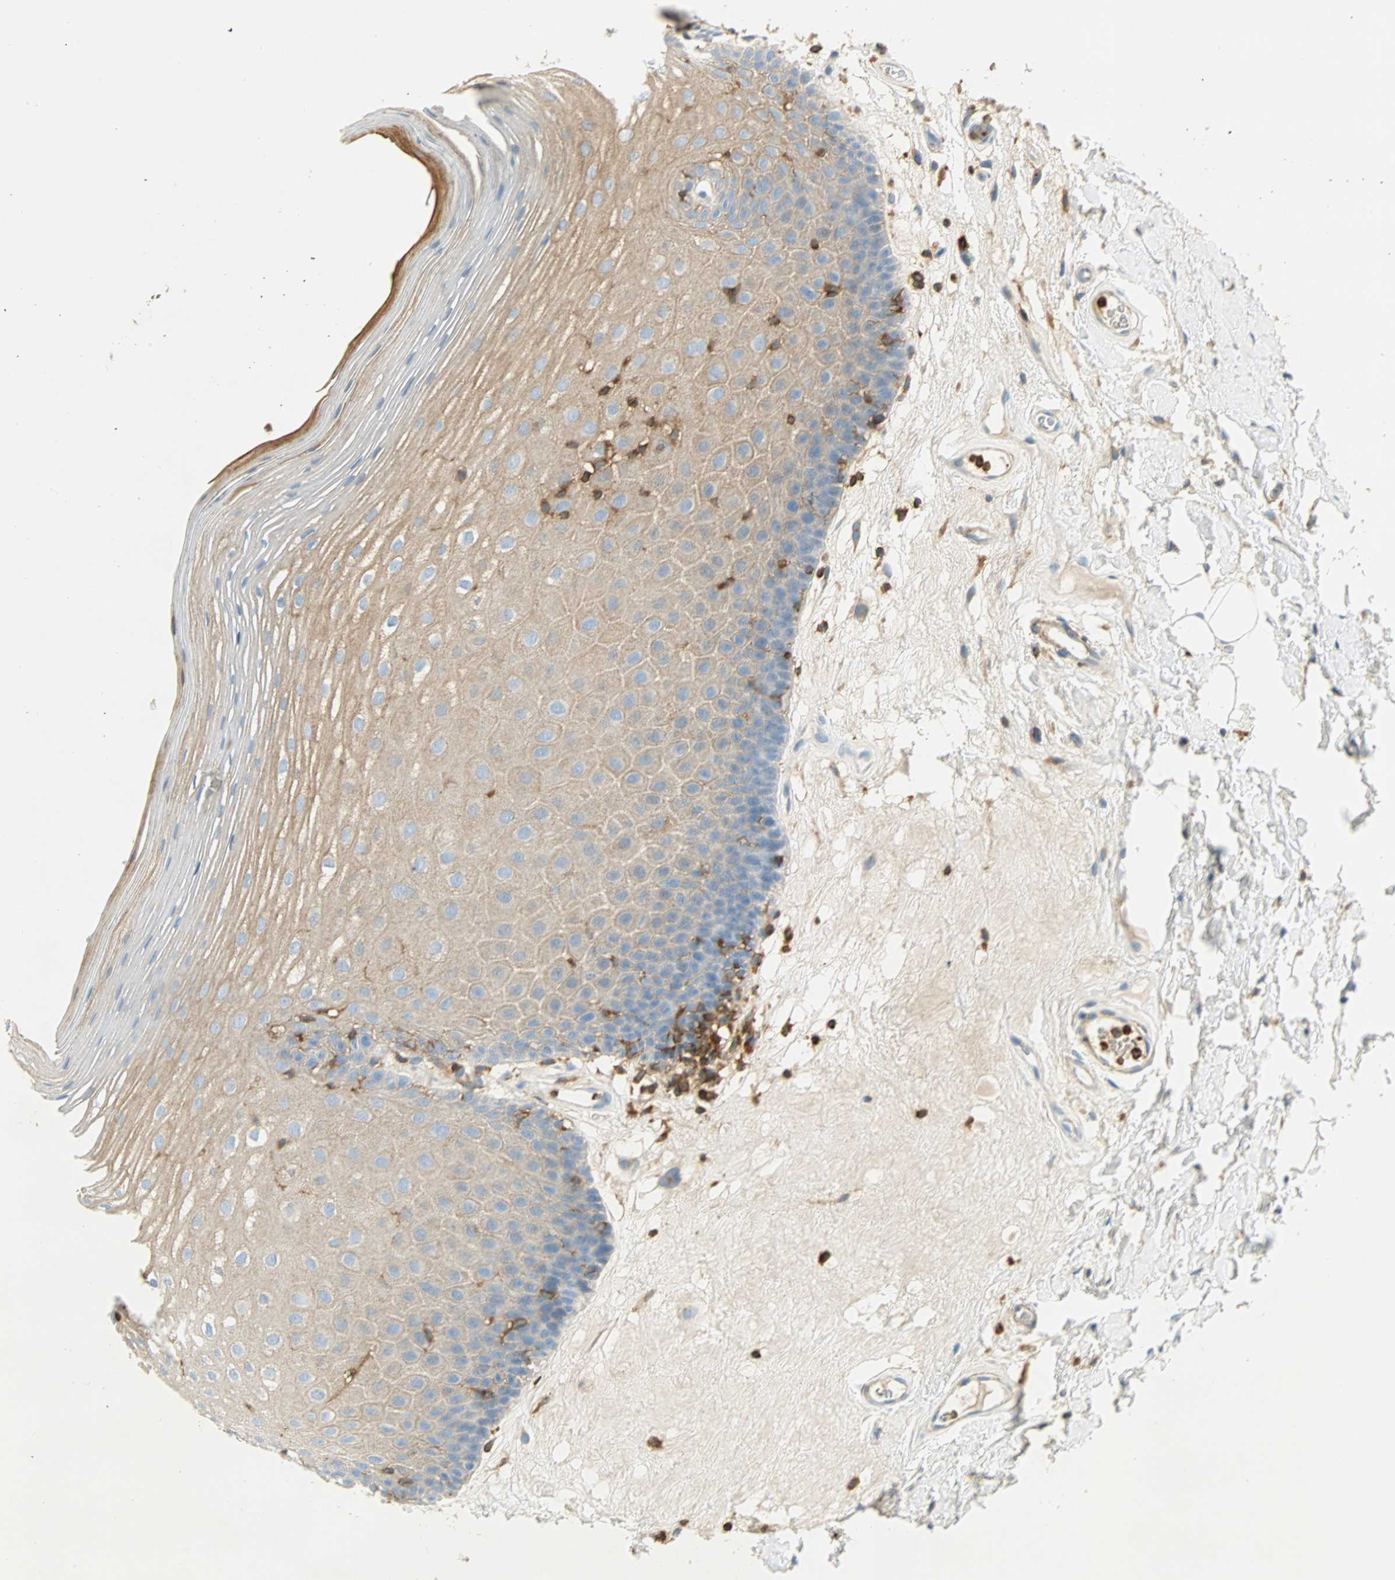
{"staining": {"intensity": "weak", "quantity": "25%-75%", "location": "cytoplasmic/membranous"}, "tissue": "oral mucosa", "cell_type": "Squamous epithelial cells", "image_type": "normal", "snomed": [{"axis": "morphology", "description": "Normal tissue, NOS"}, {"axis": "morphology", "description": "Squamous cell carcinoma, NOS"}, {"axis": "topography", "description": "Skeletal muscle"}, {"axis": "topography", "description": "Oral tissue"}], "caption": "This histopathology image displays immunohistochemistry (IHC) staining of unremarkable oral mucosa, with low weak cytoplasmic/membranous staining in approximately 25%-75% of squamous epithelial cells.", "gene": "FMNL1", "patient": {"sex": "male", "age": 71}}